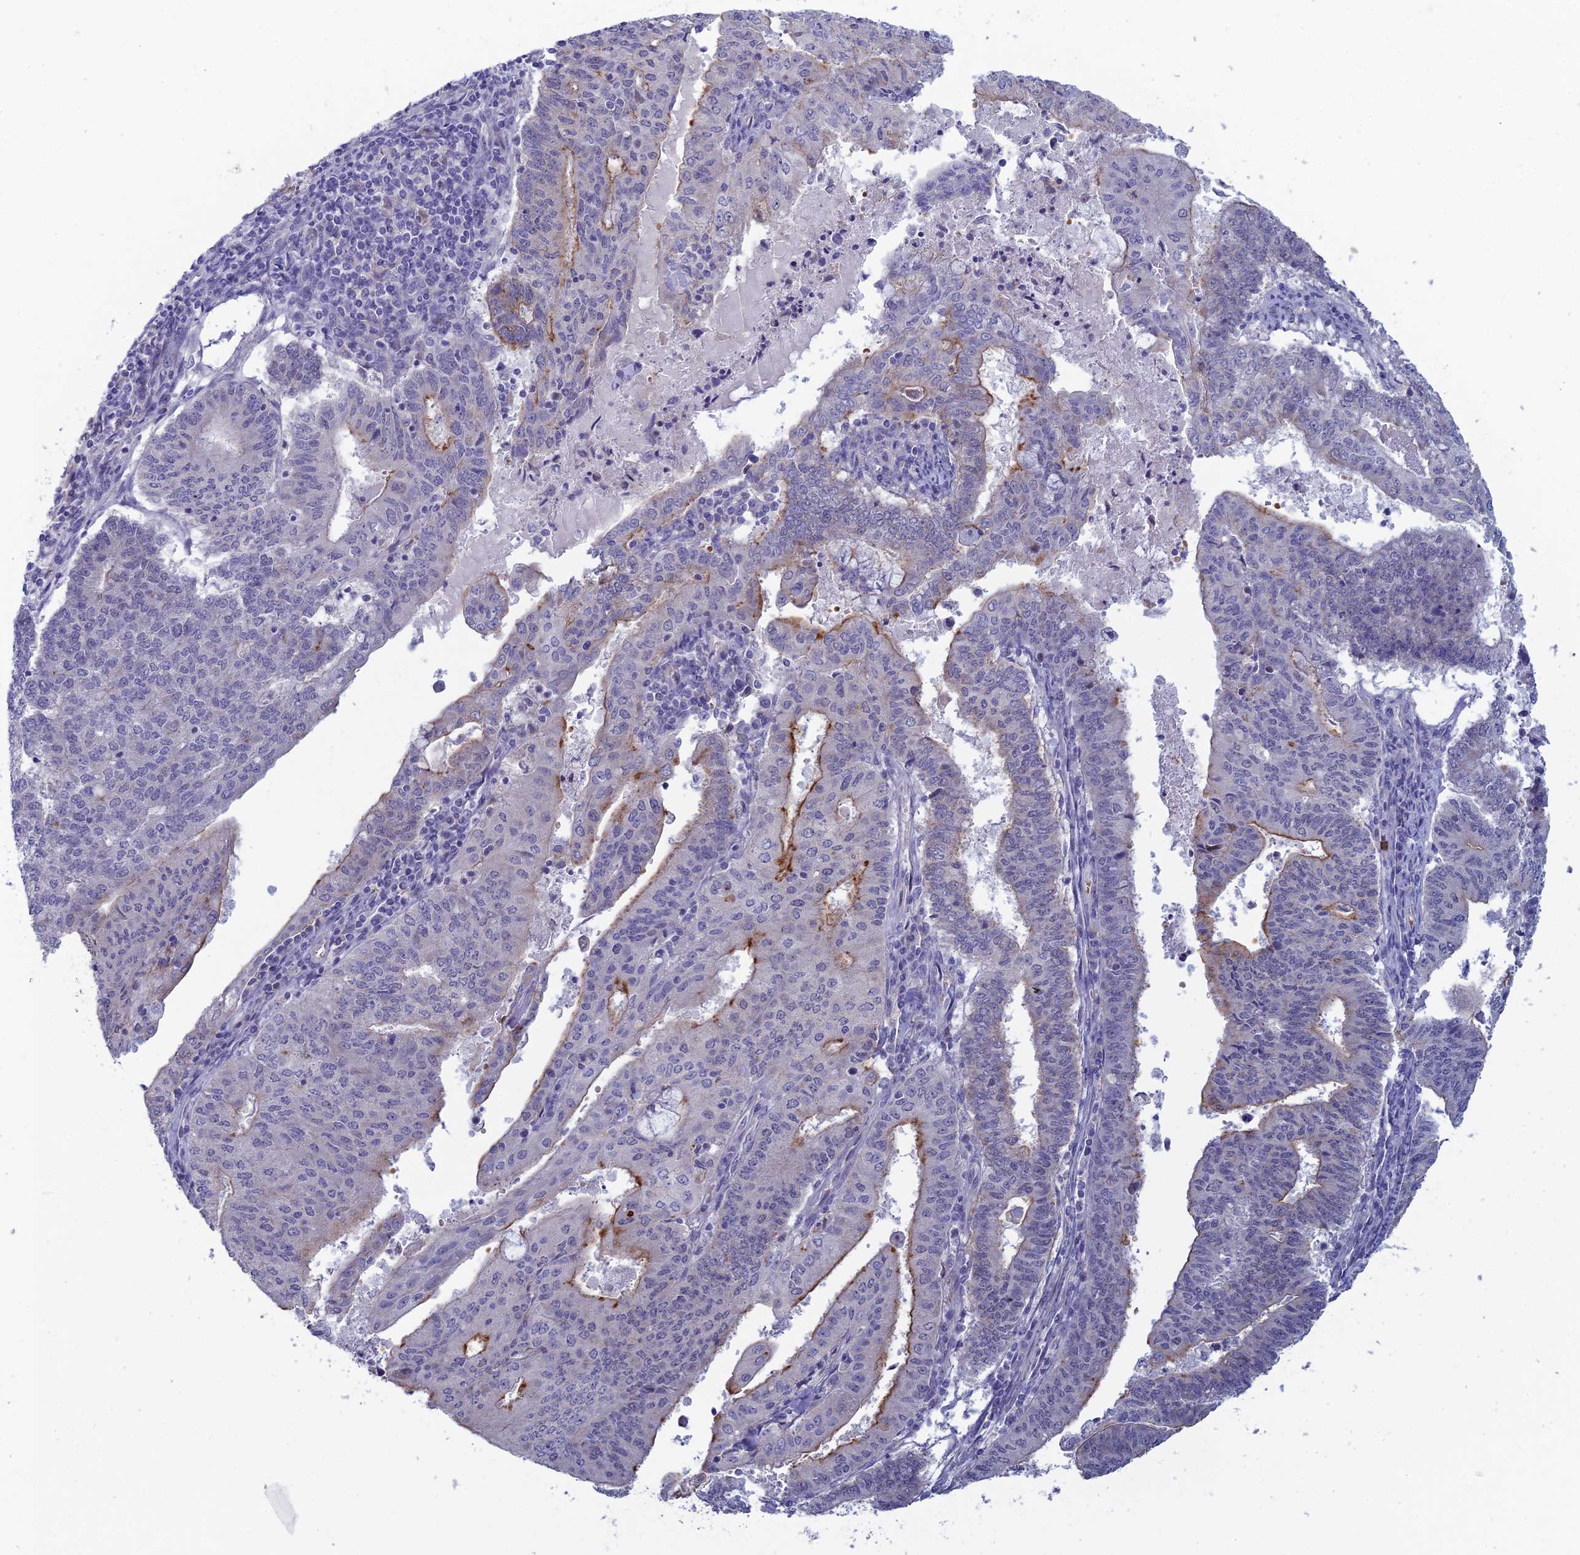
{"staining": {"intensity": "moderate", "quantity": "<25%", "location": "cytoplasmic/membranous"}, "tissue": "endometrial cancer", "cell_type": "Tumor cells", "image_type": "cancer", "snomed": [{"axis": "morphology", "description": "Adenocarcinoma, NOS"}, {"axis": "topography", "description": "Endometrium"}], "caption": "Endometrial cancer stained with a protein marker reveals moderate staining in tumor cells.", "gene": "GIPC1", "patient": {"sex": "female", "age": 59}}